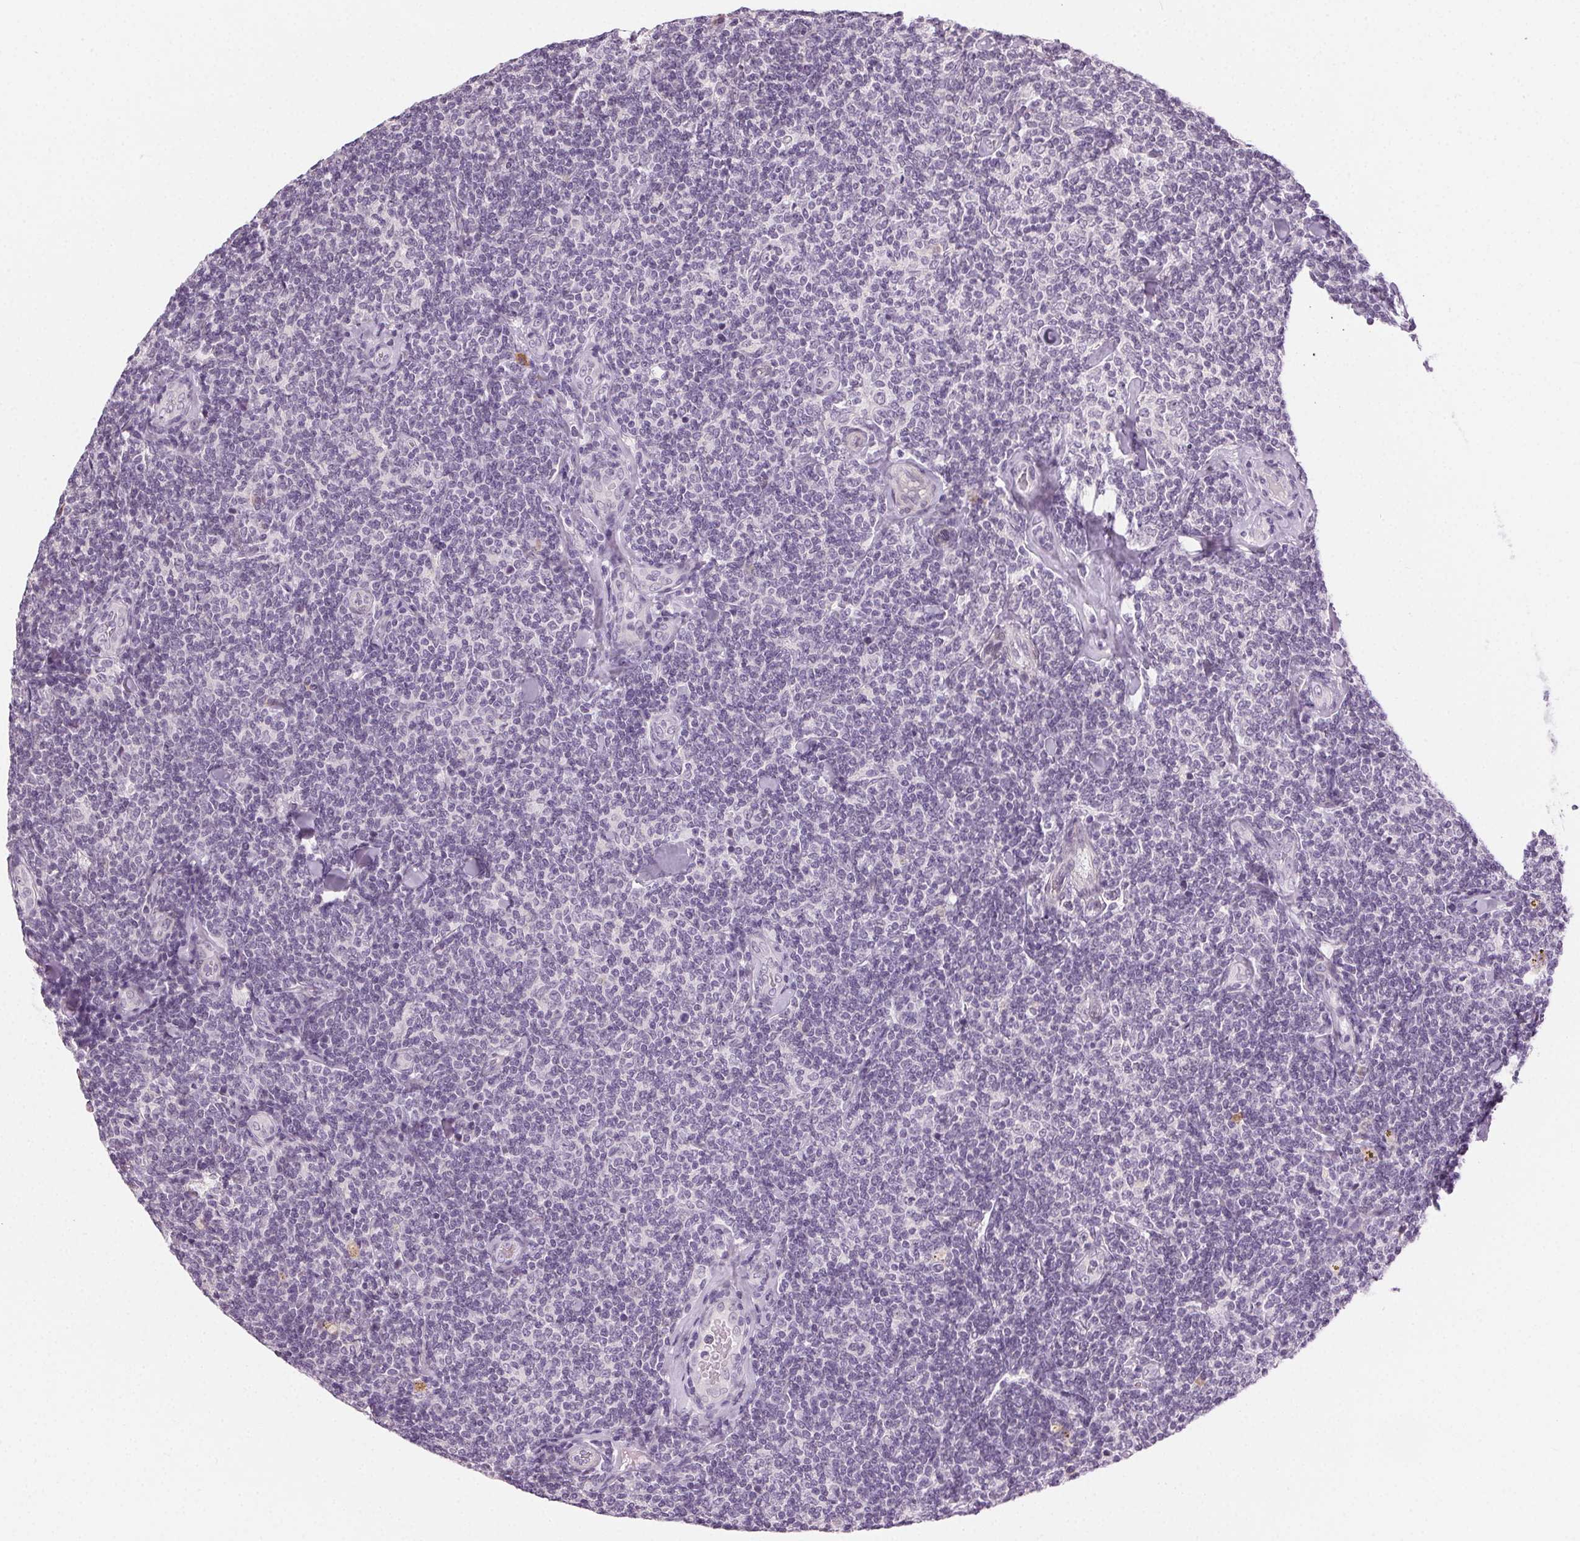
{"staining": {"intensity": "negative", "quantity": "none", "location": "none"}, "tissue": "lymphoma", "cell_type": "Tumor cells", "image_type": "cancer", "snomed": [{"axis": "morphology", "description": "Malignant lymphoma, non-Hodgkin's type, Low grade"}, {"axis": "topography", "description": "Lymph node"}], "caption": "A photomicrograph of human lymphoma is negative for staining in tumor cells.", "gene": "HSF5", "patient": {"sex": "female", "age": 56}}